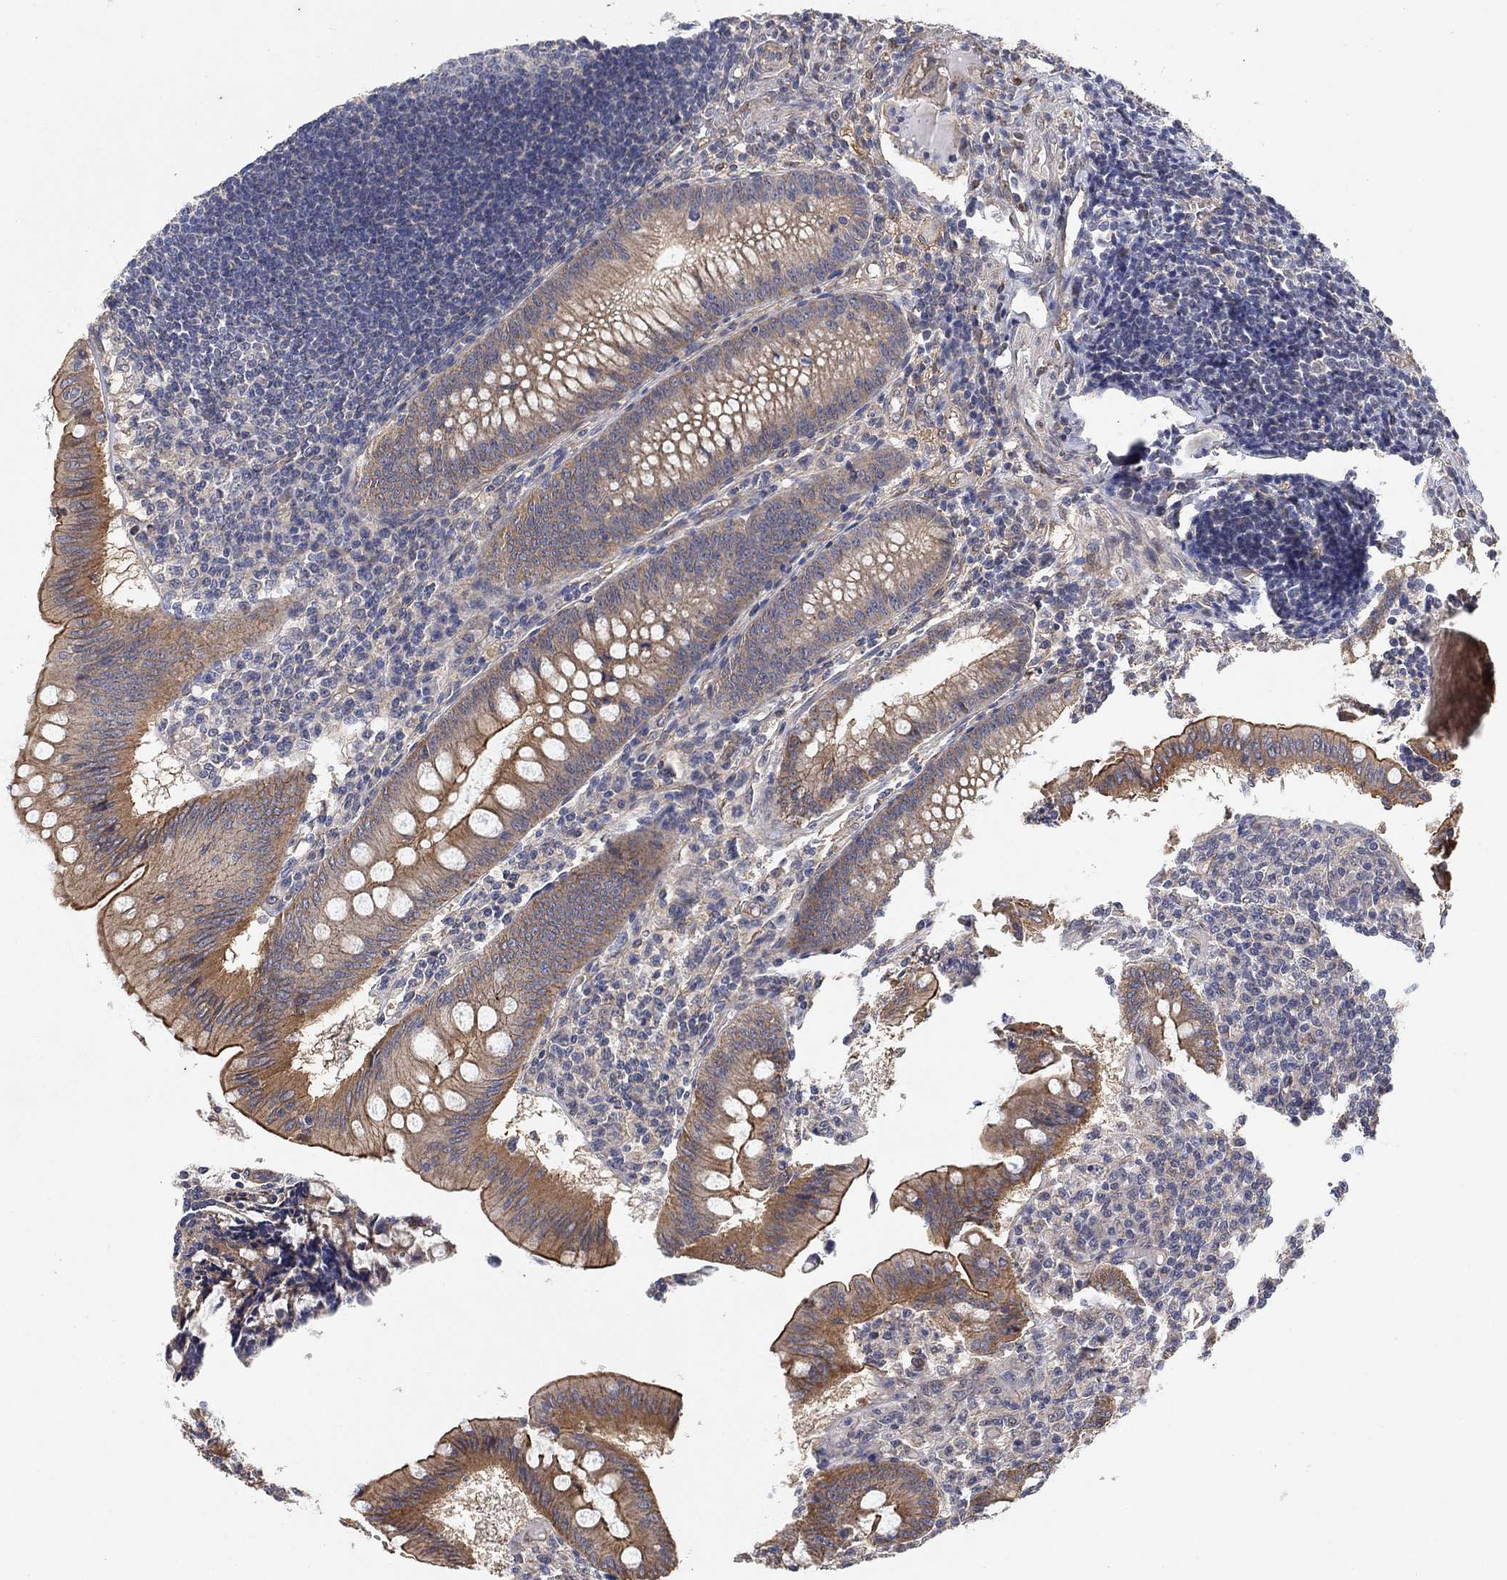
{"staining": {"intensity": "moderate", "quantity": "25%-75%", "location": "cytoplasmic/membranous"}, "tissue": "appendix", "cell_type": "Glandular cells", "image_type": "normal", "snomed": [{"axis": "morphology", "description": "Normal tissue, NOS"}, {"axis": "morphology", "description": "Inflammation, NOS"}, {"axis": "topography", "description": "Appendix"}], "caption": "Immunohistochemical staining of benign appendix shows moderate cytoplasmic/membranous protein staining in about 25%-75% of glandular cells.", "gene": "MCUR1", "patient": {"sex": "male", "age": 16}}